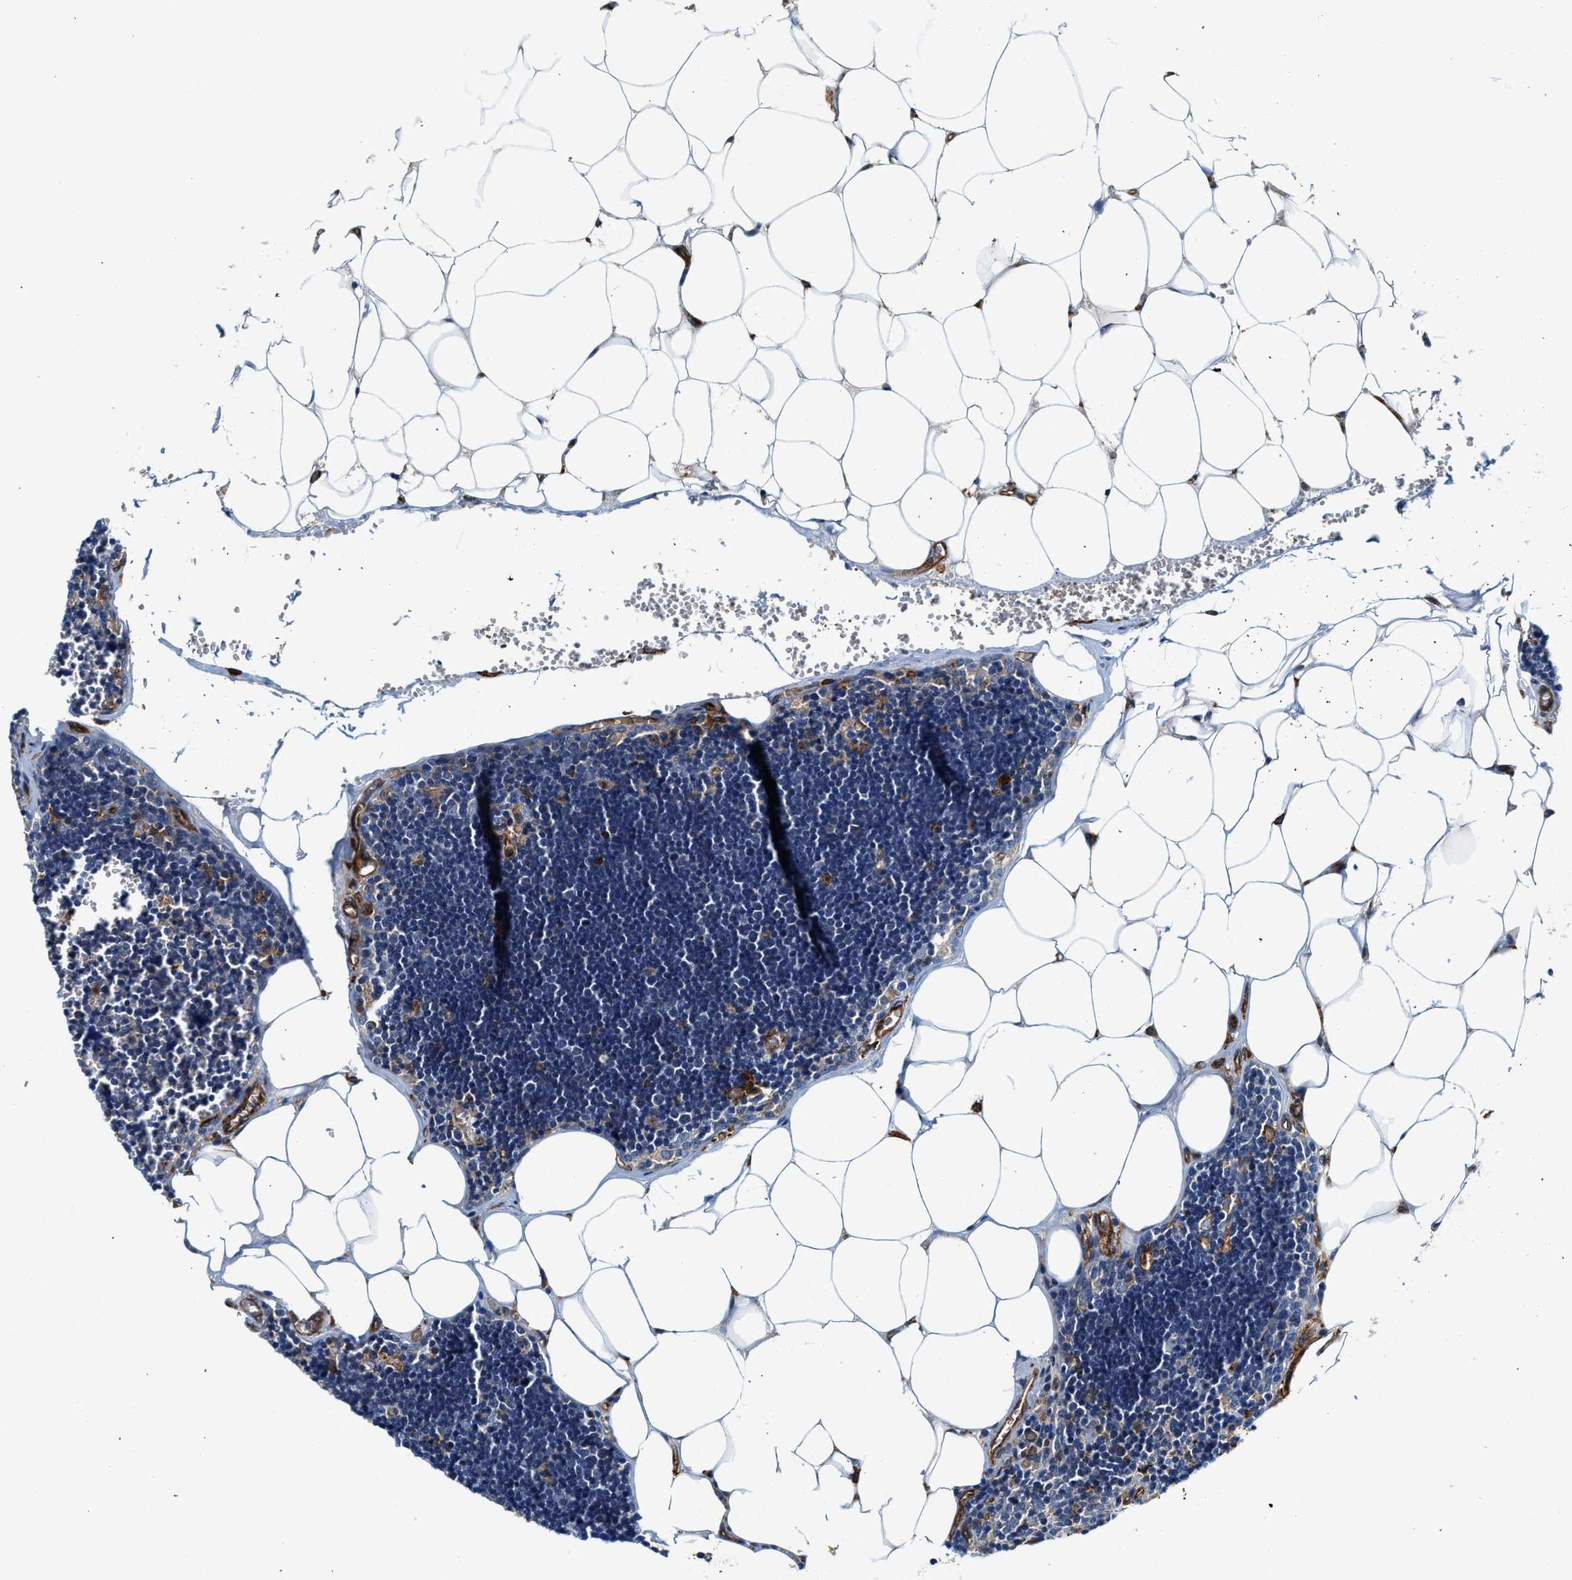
{"staining": {"intensity": "moderate", "quantity": "<25%", "location": "cytoplasmic/membranous"}, "tissue": "lymph node", "cell_type": "Germinal center cells", "image_type": "normal", "snomed": [{"axis": "morphology", "description": "Normal tissue, NOS"}, {"axis": "topography", "description": "Lymph node"}], "caption": "A brown stain highlights moderate cytoplasmic/membranous positivity of a protein in germinal center cells of unremarkable lymph node.", "gene": "HIP1", "patient": {"sex": "male", "age": 33}}